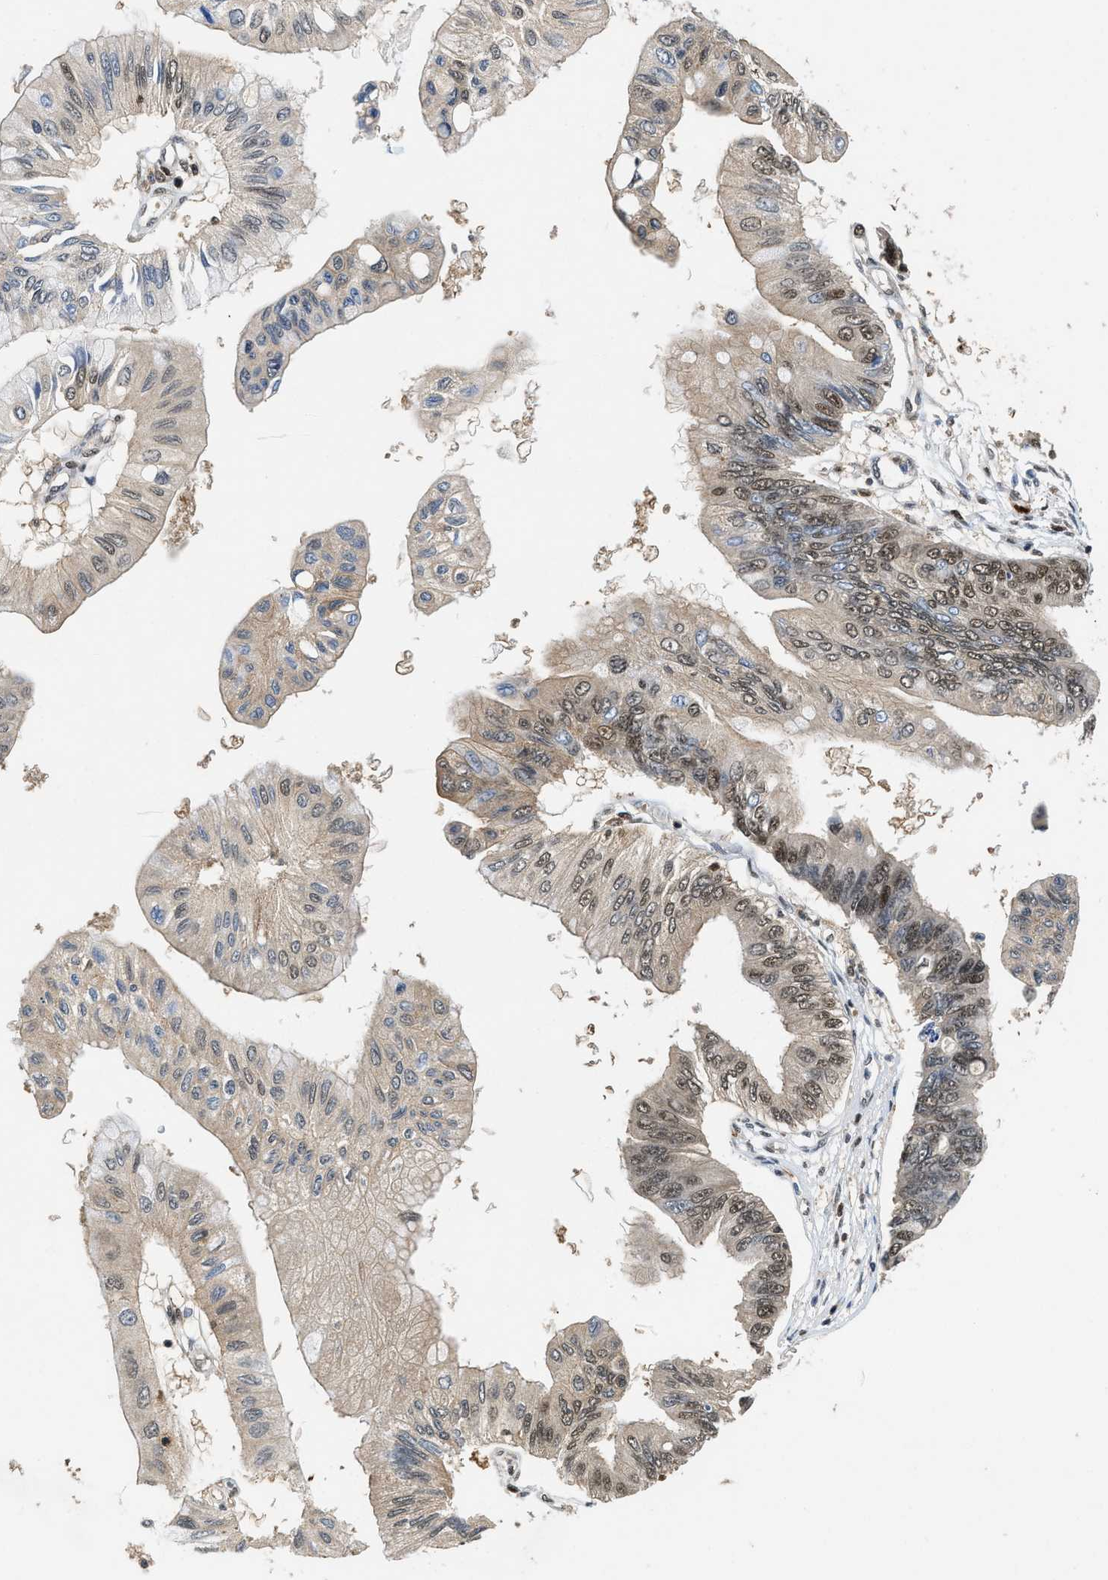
{"staining": {"intensity": "moderate", "quantity": ">75%", "location": "cytoplasmic/membranous,nuclear"}, "tissue": "pancreatic cancer", "cell_type": "Tumor cells", "image_type": "cancer", "snomed": [{"axis": "morphology", "description": "Adenocarcinoma, NOS"}, {"axis": "topography", "description": "Pancreas"}], "caption": "The immunohistochemical stain highlights moderate cytoplasmic/membranous and nuclear positivity in tumor cells of adenocarcinoma (pancreatic) tissue.", "gene": "ATF7IP", "patient": {"sex": "female", "age": 77}}